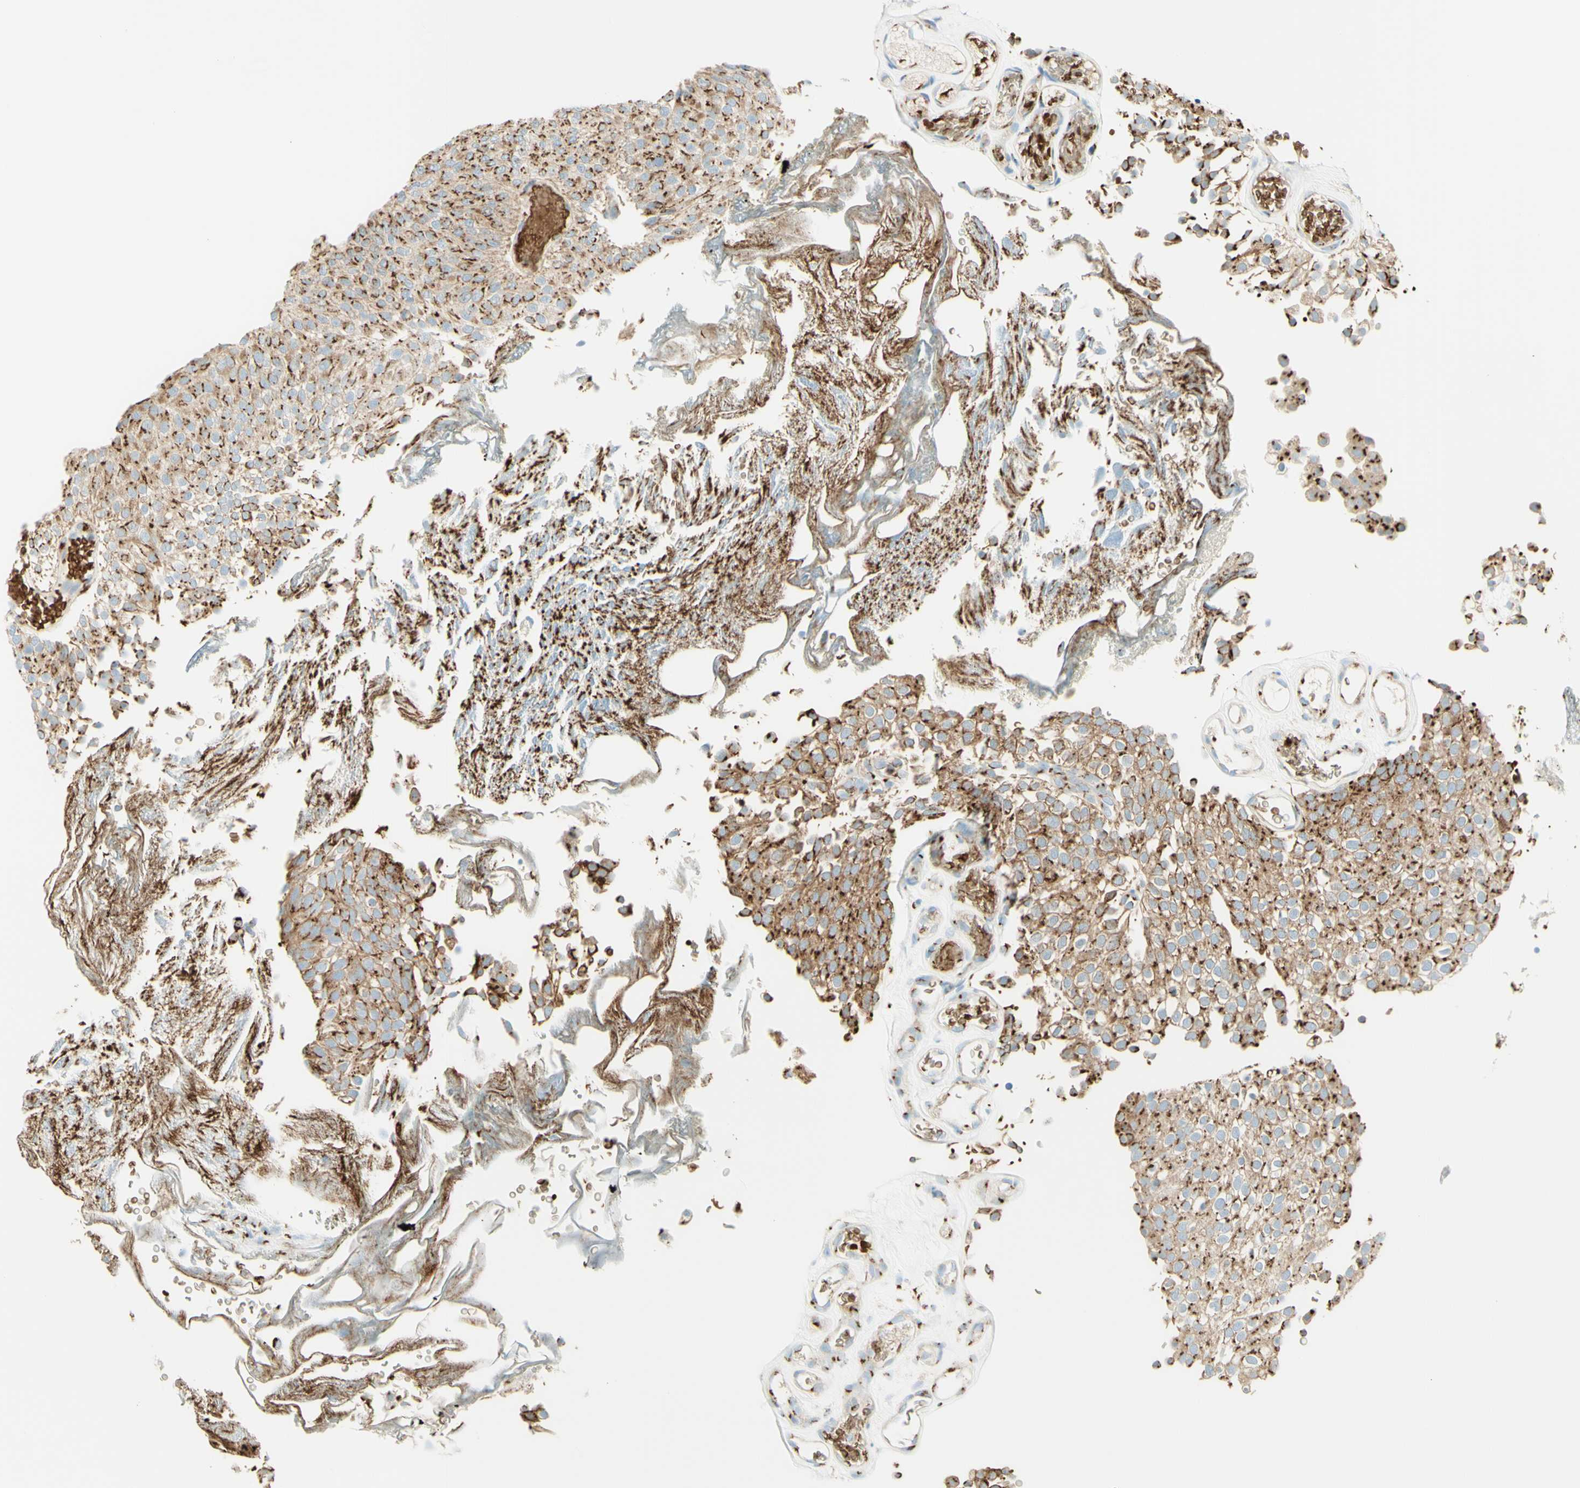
{"staining": {"intensity": "strong", "quantity": ">75%", "location": "cytoplasmic/membranous"}, "tissue": "urothelial cancer", "cell_type": "Tumor cells", "image_type": "cancer", "snomed": [{"axis": "morphology", "description": "Urothelial carcinoma, Low grade"}, {"axis": "topography", "description": "Urinary bladder"}], "caption": "Brown immunohistochemical staining in urothelial cancer displays strong cytoplasmic/membranous positivity in approximately >75% of tumor cells.", "gene": "GOLGB1", "patient": {"sex": "male", "age": 78}}